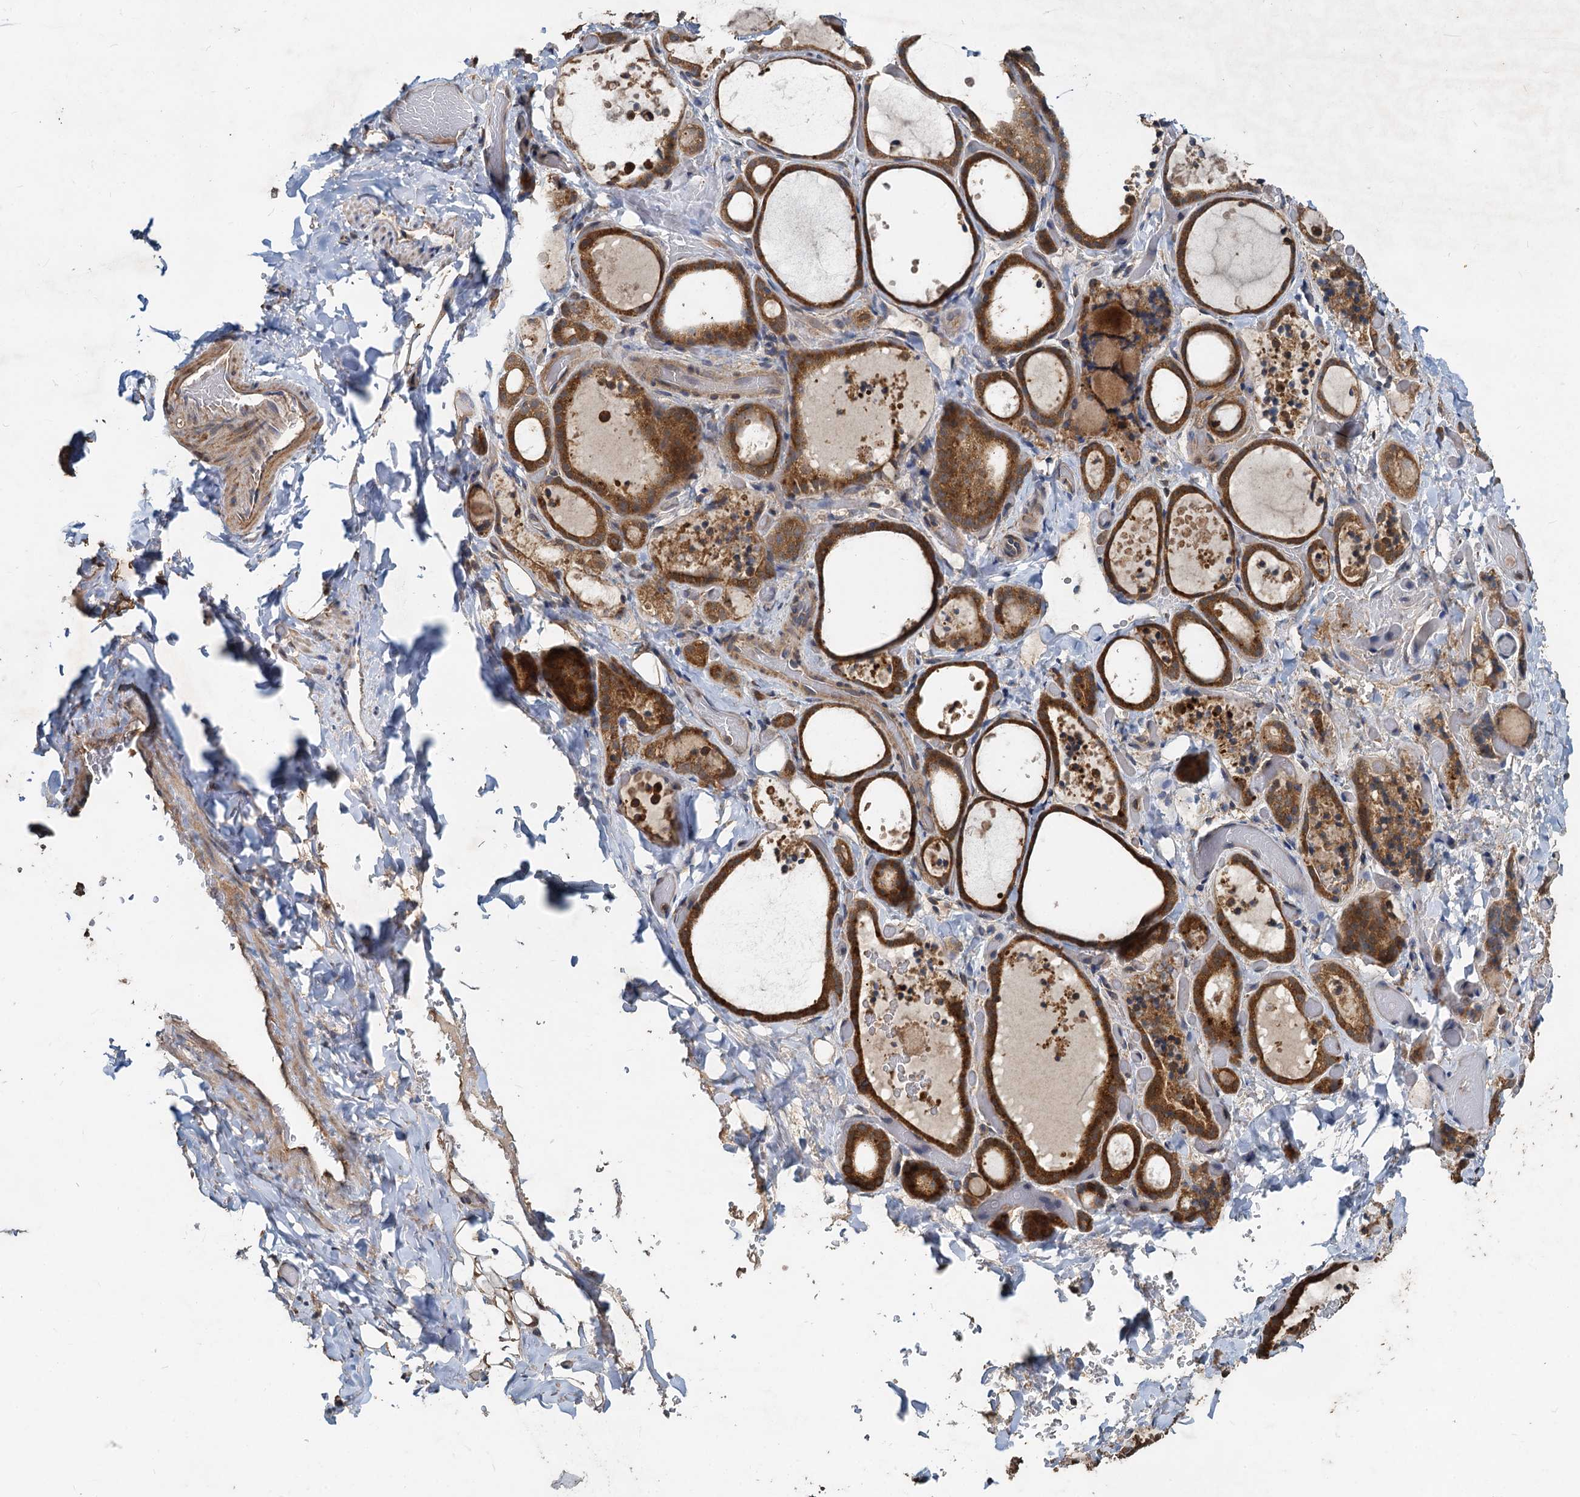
{"staining": {"intensity": "moderate", "quantity": ">75%", "location": "cytoplasmic/membranous"}, "tissue": "thyroid gland", "cell_type": "Glandular cells", "image_type": "normal", "snomed": [{"axis": "morphology", "description": "Normal tissue, NOS"}, {"axis": "topography", "description": "Thyroid gland"}], "caption": "Benign thyroid gland displays moderate cytoplasmic/membranous positivity in about >75% of glandular cells, visualized by immunohistochemistry.", "gene": "HYI", "patient": {"sex": "female", "age": 44}}